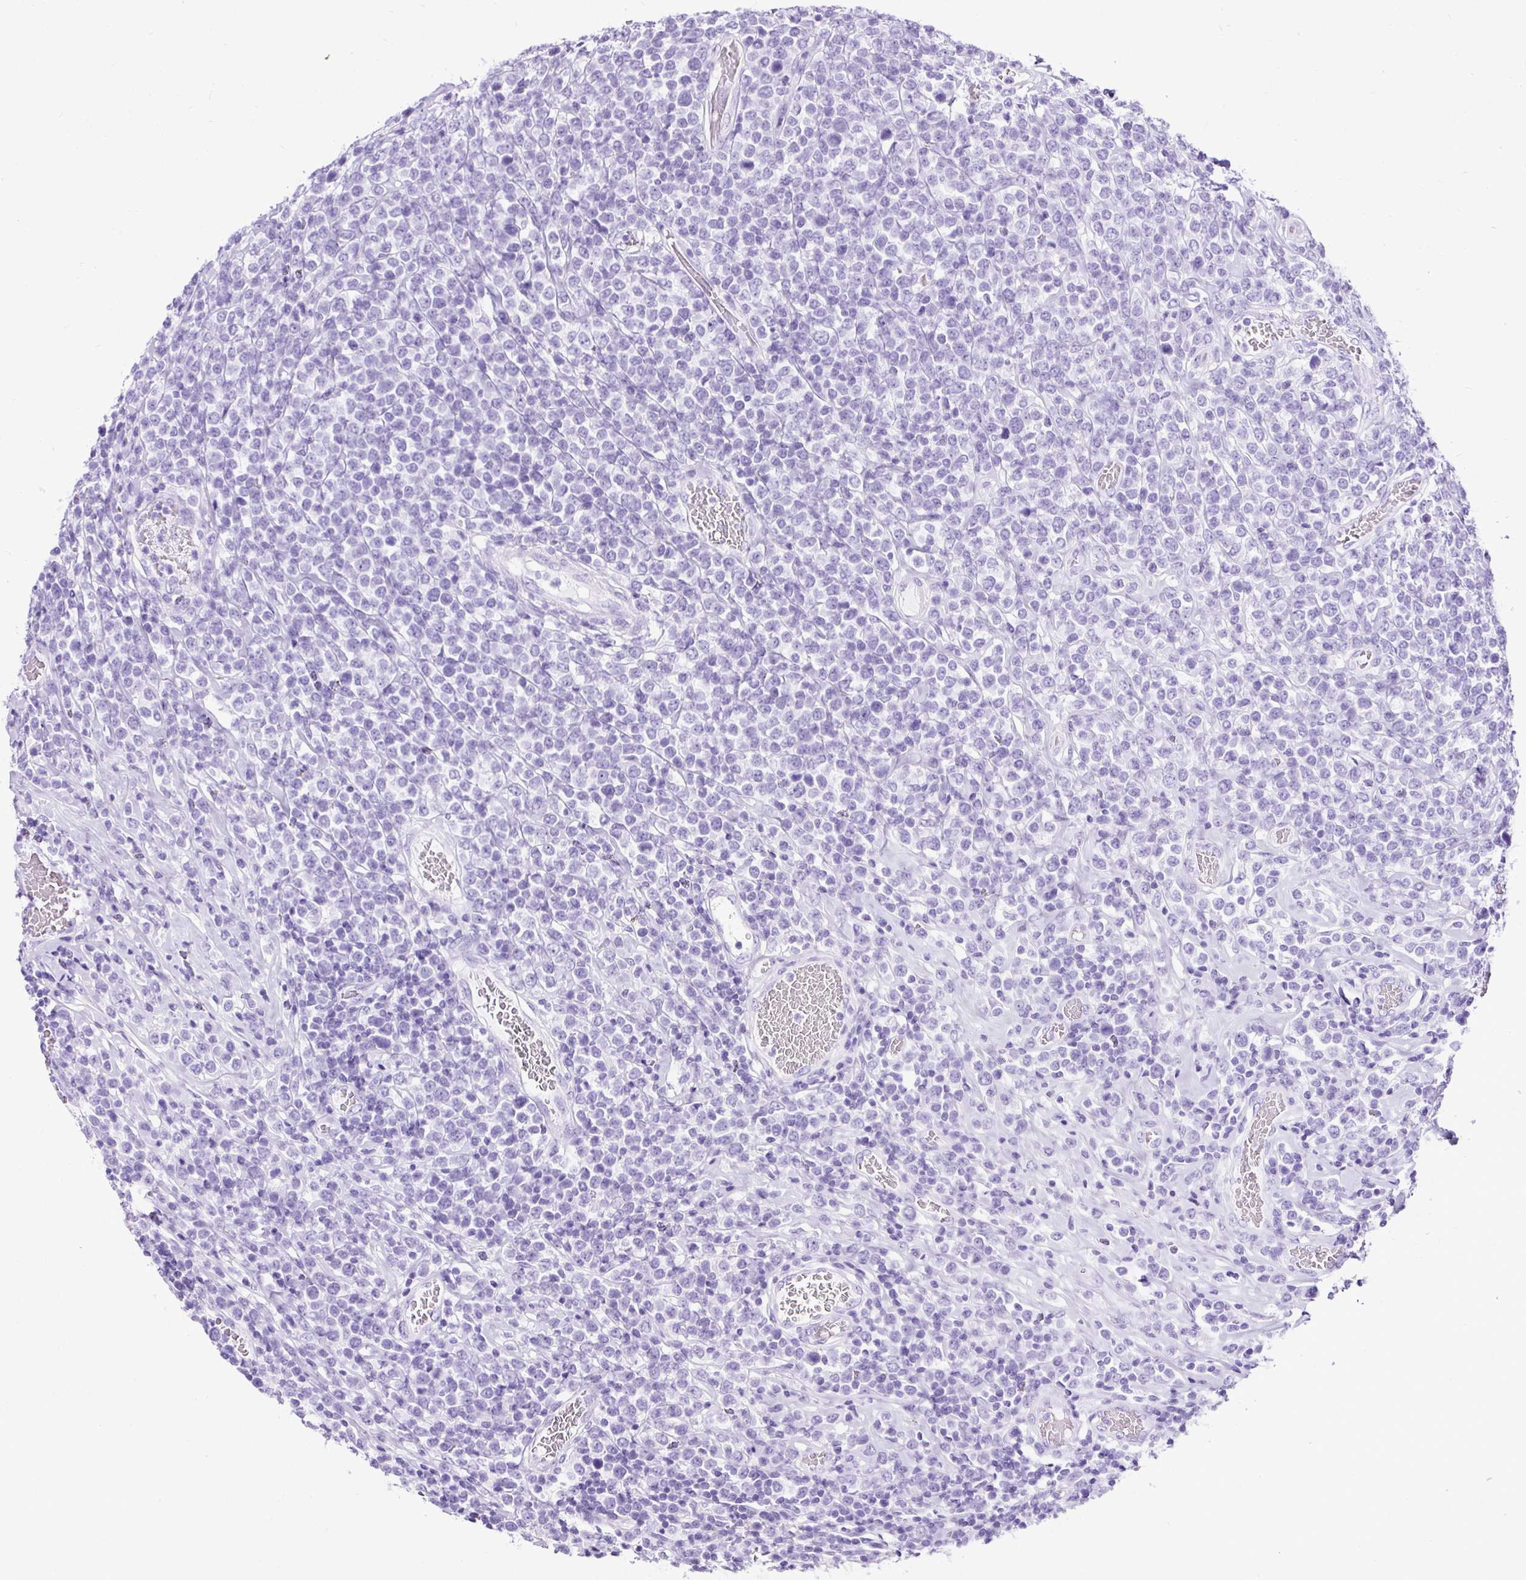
{"staining": {"intensity": "negative", "quantity": "none", "location": "none"}, "tissue": "lymphoma", "cell_type": "Tumor cells", "image_type": "cancer", "snomed": [{"axis": "morphology", "description": "Malignant lymphoma, non-Hodgkin's type, High grade"}, {"axis": "topography", "description": "Soft tissue"}], "caption": "Immunohistochemical staining of human high-grade malignant lymphoma, non-Hodgkin's type shows no significant staining in tumor cells.", "gene": "CEL", "patient": {"sex": "female", "age": 56}}